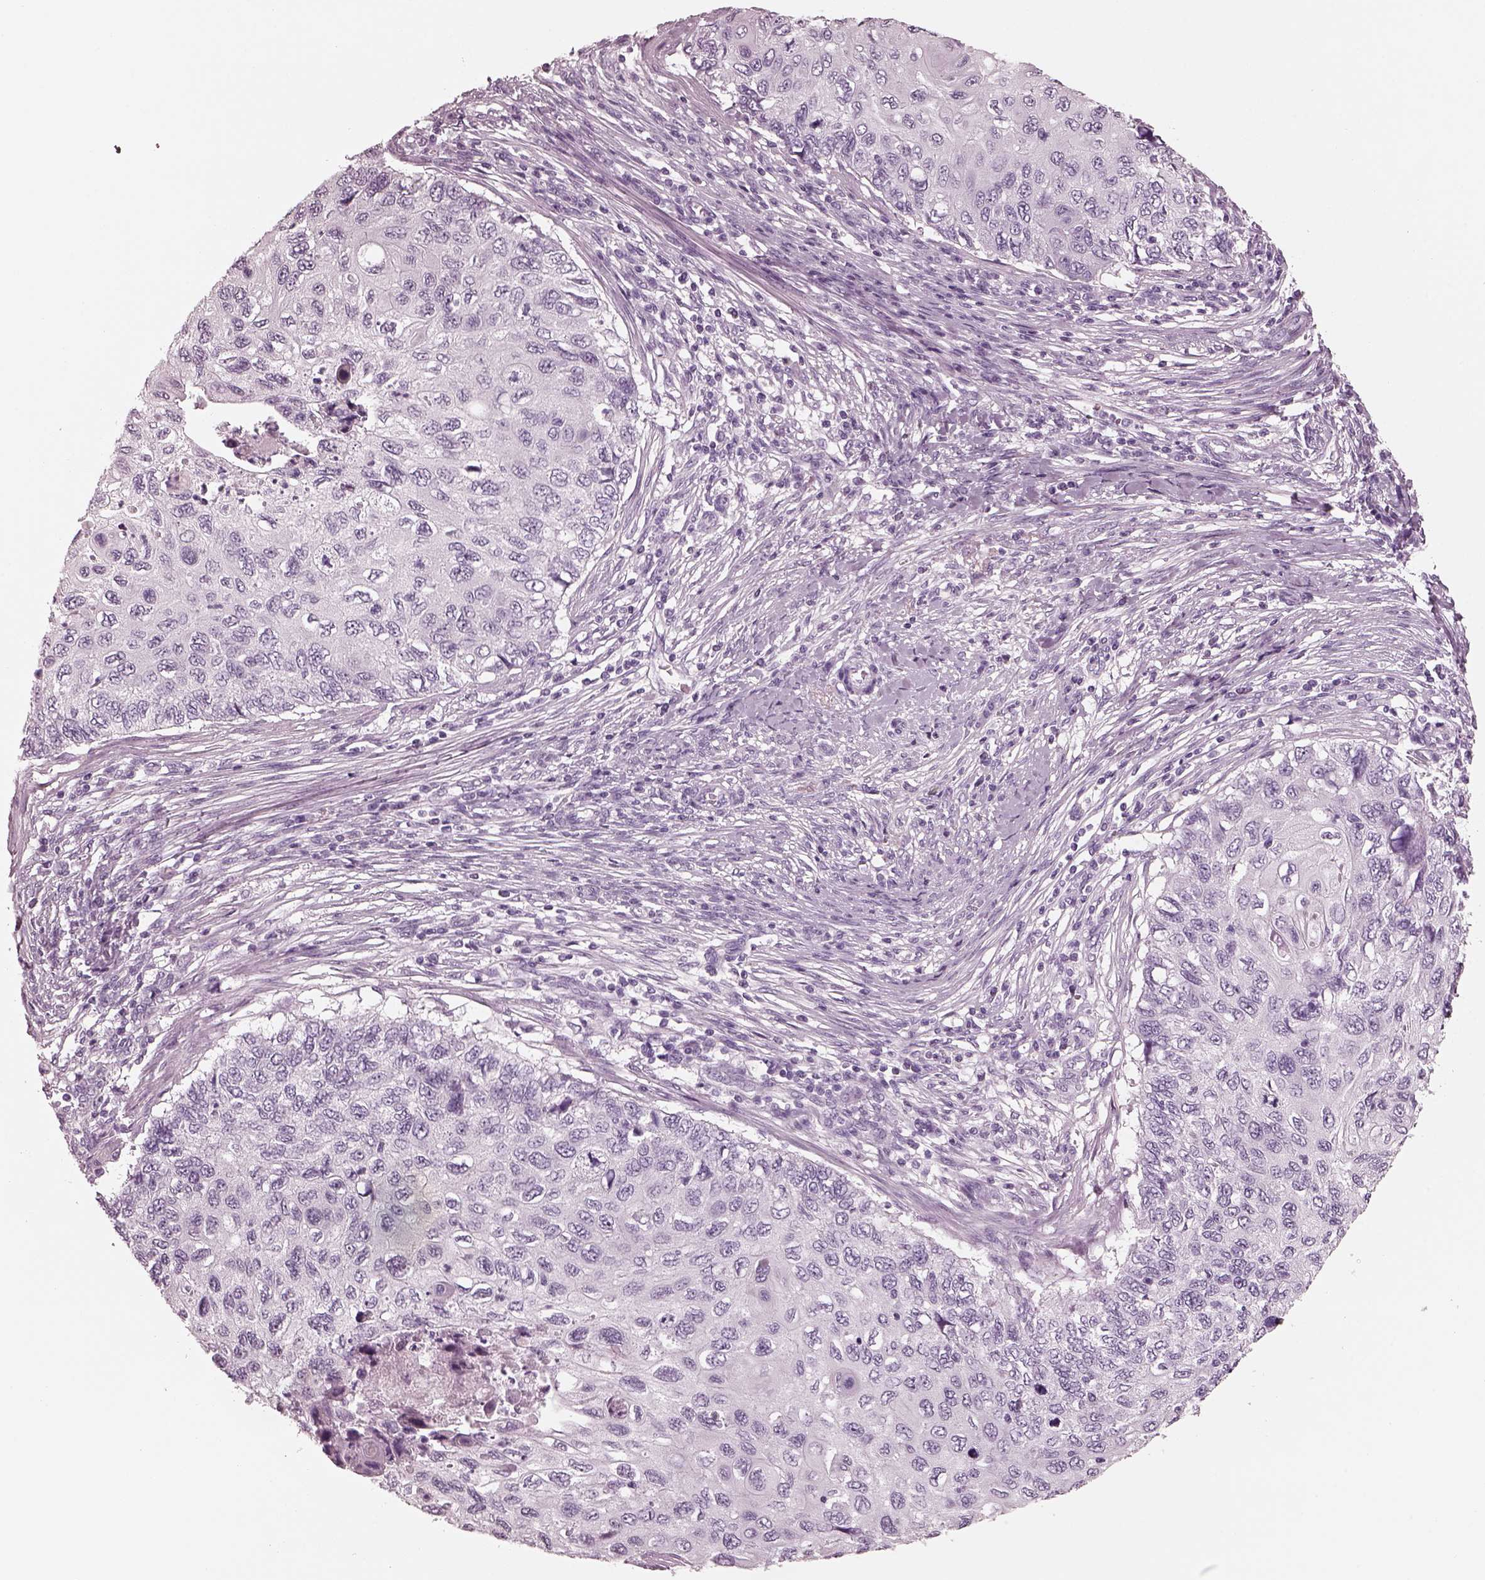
{"staining": {"intensity": "negative", "quantity": "none", "location": "none"}, "tissue": "cervical cancer", "cell_type": "Tumor cells", "image_type": "cancer", "snomed": [{"axis": "morphology", "description": "Squamous cell carcinoma, NOS"}, {"axis": "topography", "description": "Cervix"}], "caption": "The micrograph reveals no significant staining in tumor cells of cervical cancer.", "gene": "FABP9", "patient": {"sex": "female", "age": 70}}